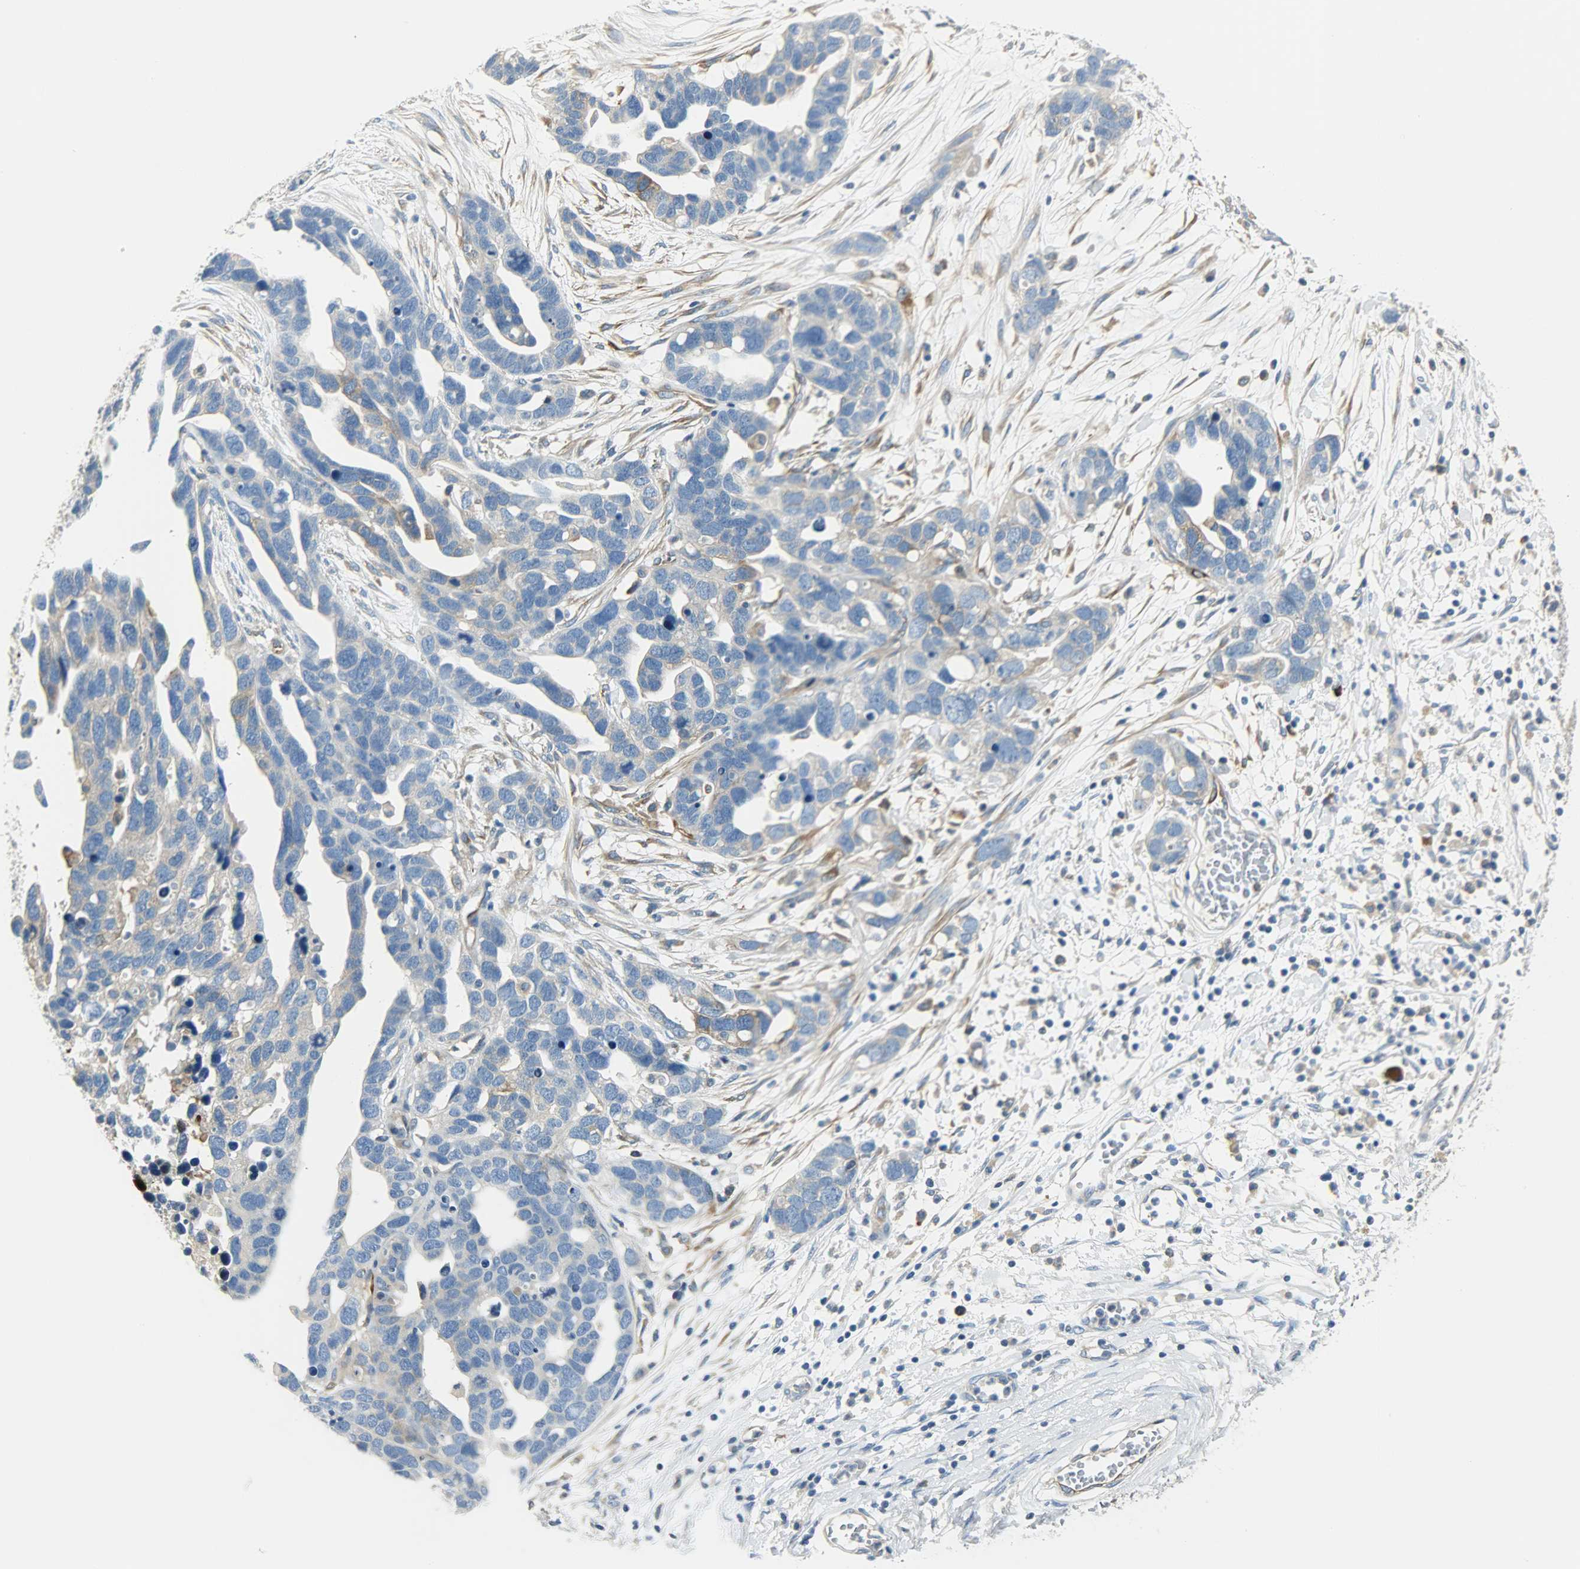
{"staining": {"intensity": "weak", "quantity": "25%-75%", "location": "cytoplasmic/membranous"}, "tissue": "ovarian cancer", "cell_type": "Tumor cells", "image_type": "cancer", "snomed": [{"axis": "morphology", "description": "Cystadenocarcinoma, serous, NOS"}, {"axis": "topography", "description": "Ovary"}], "caption": "IHC (DAB (3,3'-diaminobenzidine)) staining of human serous cystadenocarcinoma (ovarian) exhibits weak cytoplasmic/membranous protein staining in approximately 25%-75% of tumor cells.", "gene": "WARS1", "patient": {"sex": "female", "age": 54}}